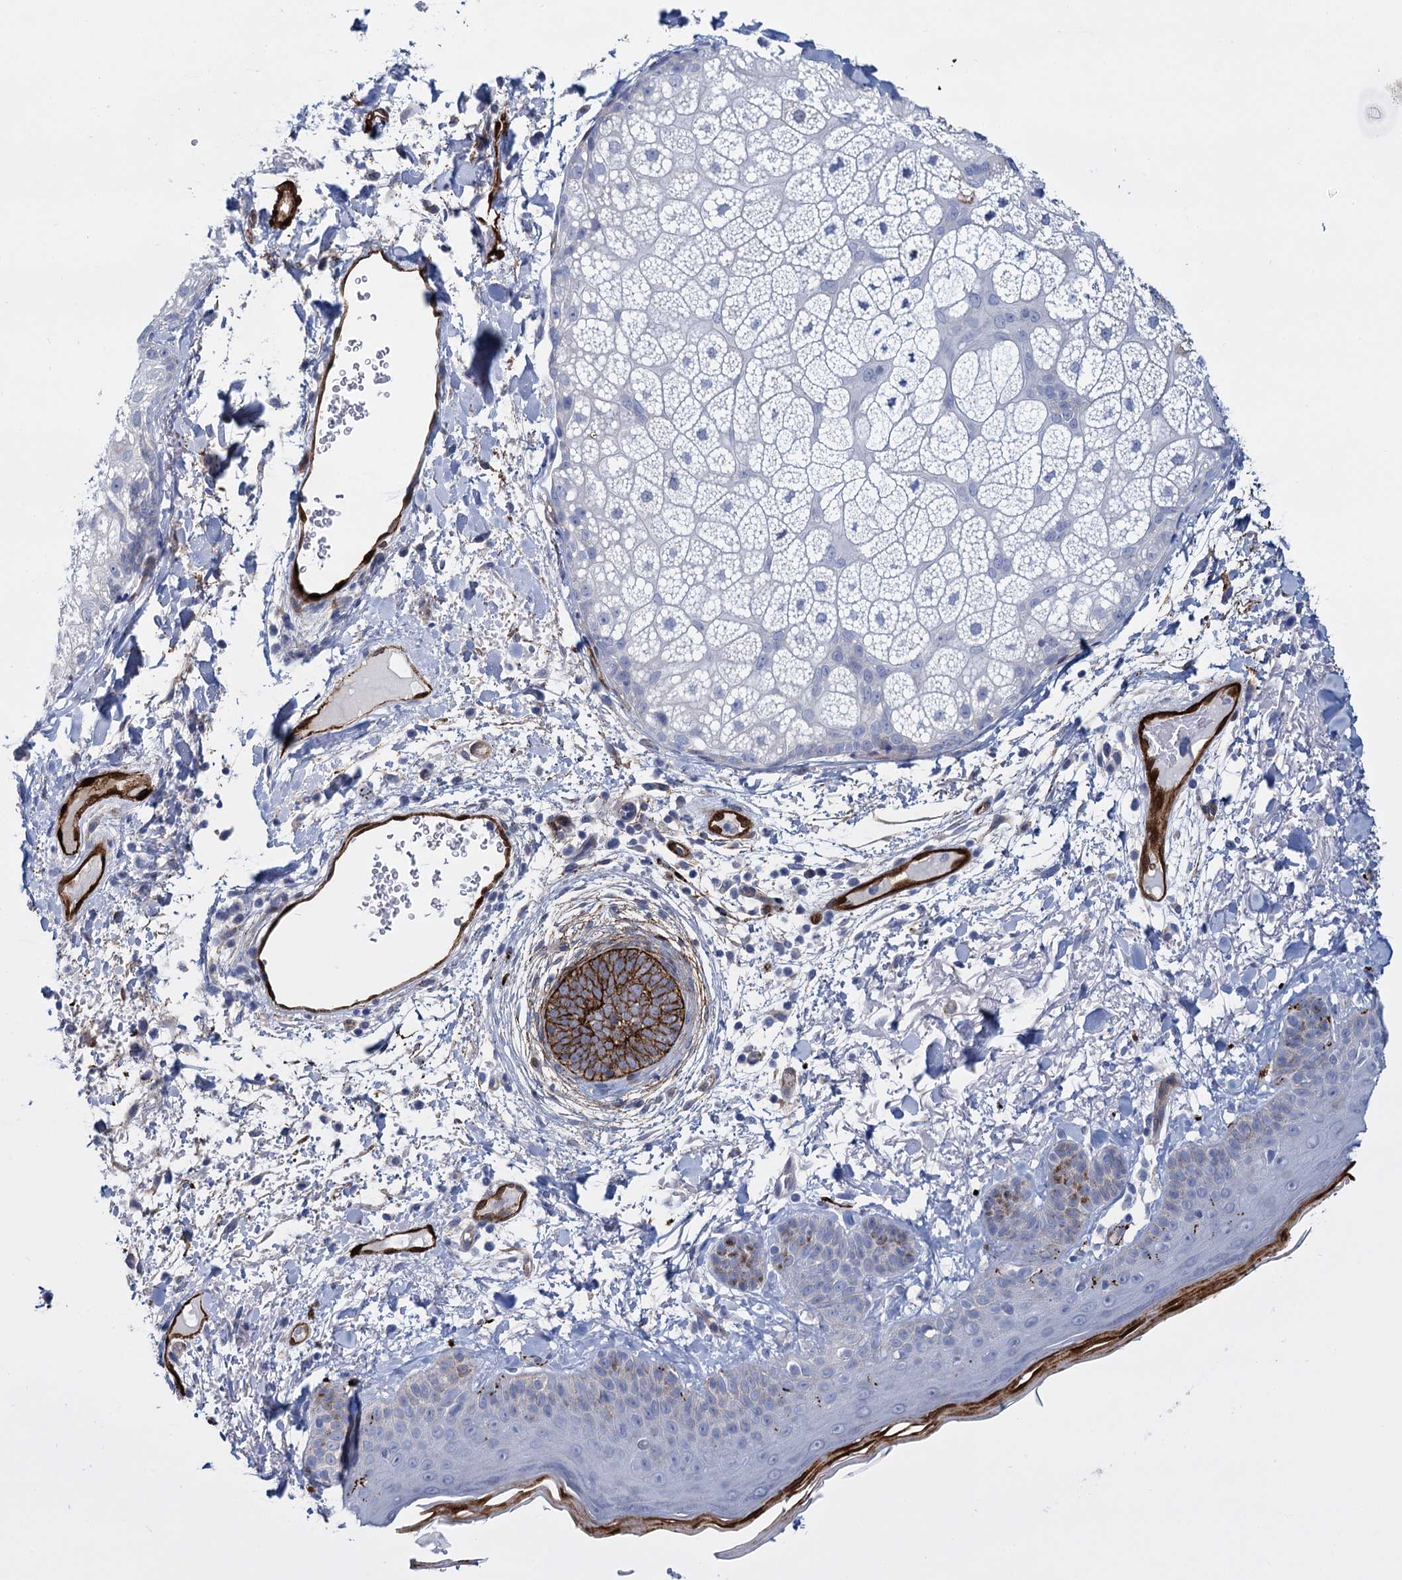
{"staining": {"intensity": "strong", "quantity": ">75%", "location": "cytoplasmic/membranous"}, "tissue": "skin cancer", "cell_type": "Tumor cells", "image_type": "cancer", "snomed": [{"axis": "morphology", "description": "Basal cell carcinoma"}, {"axis": "topography", "description": "Skin"}], "caption": "Basal cell carcinoma (skin) stained with a brown dye exhibits strong cytoplasmic/membranous positive staining in approximately >75% of tumor cells.", "gene": "SNCG", "patient": {"sex": "male", "age": 85}}